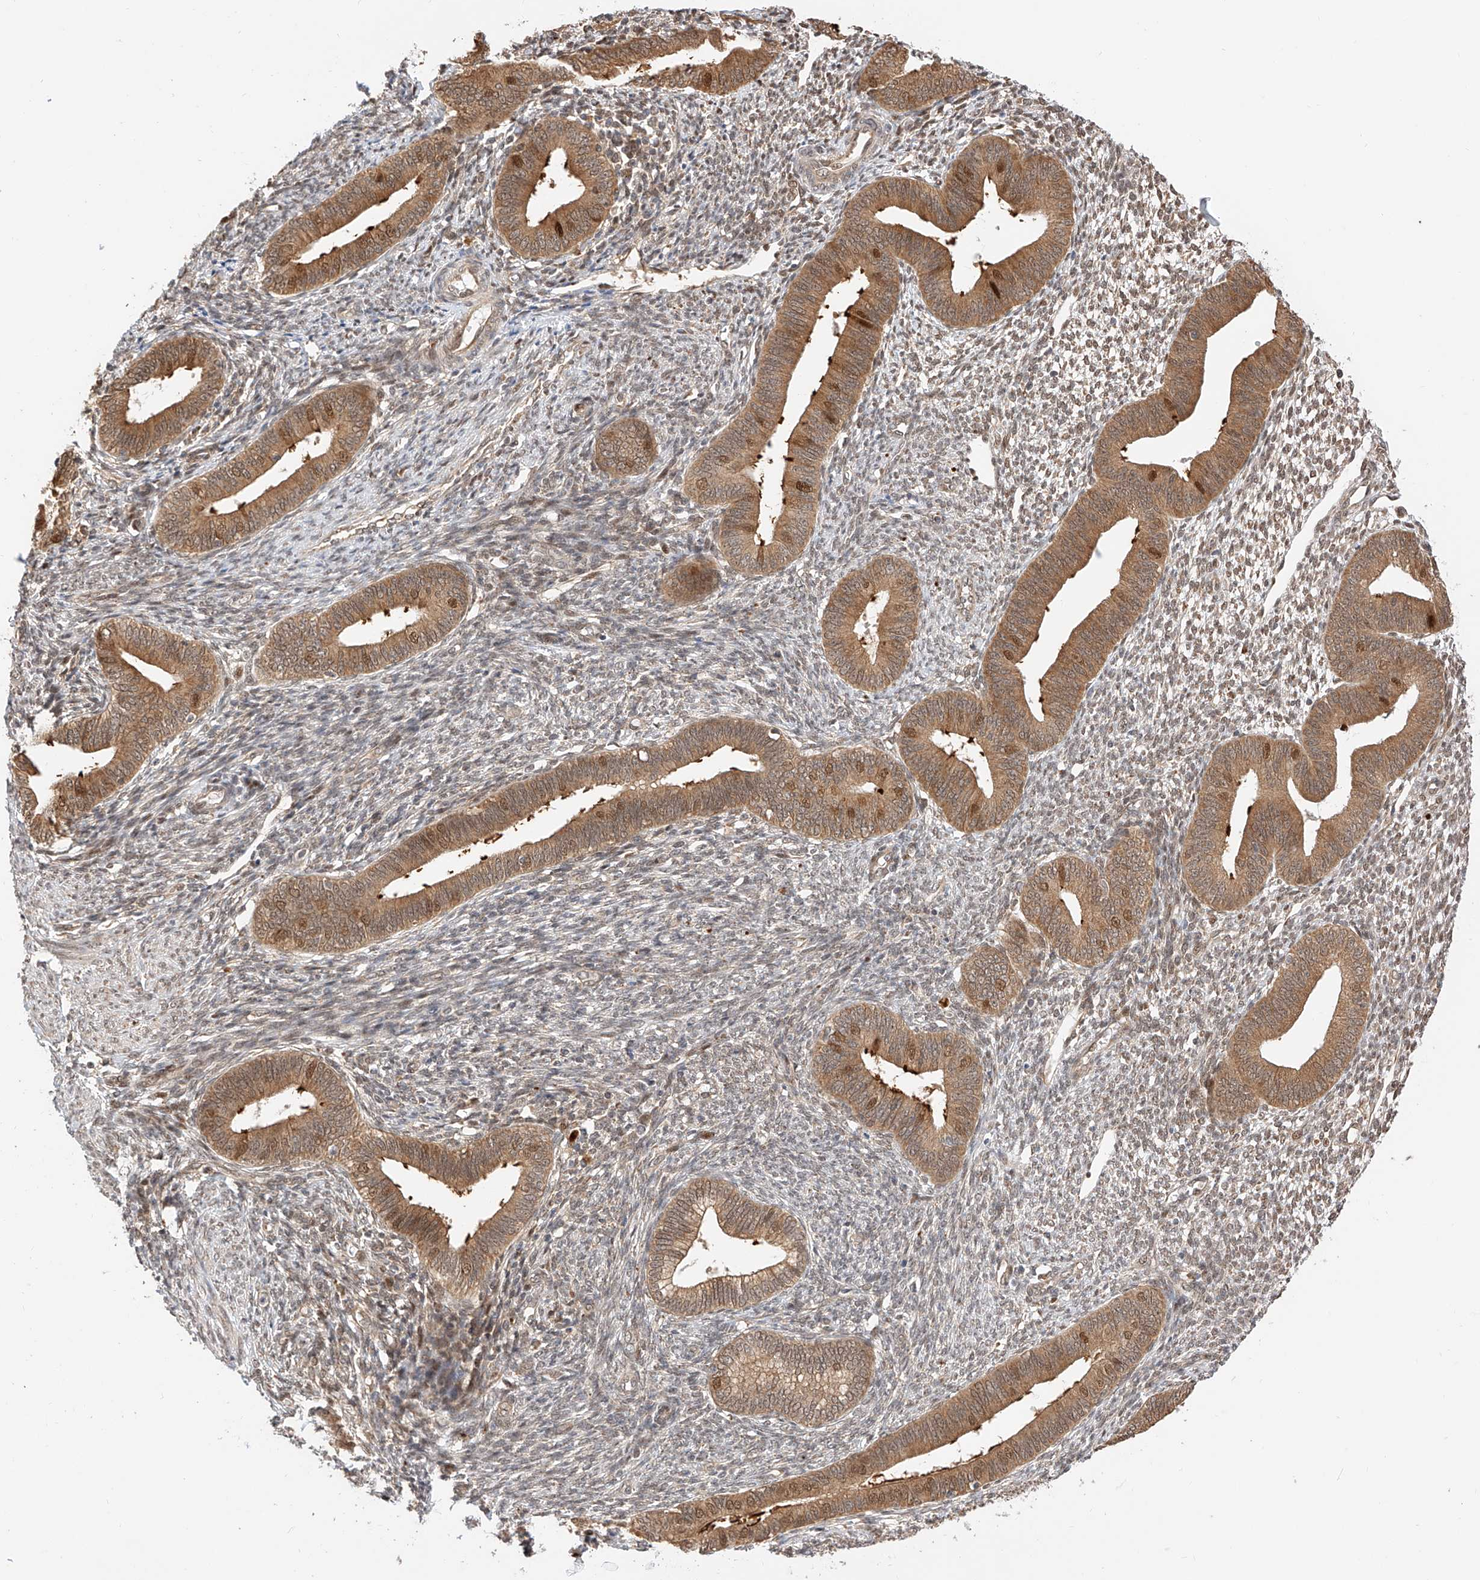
{"staining": {"intensity": "moderate", "quantity": "25%-75%", "location": "cytoplasmic/membranous,nuclear"}, "tissue": "endometrium", "cell_type": "Cells in endometrial stroma", "image_type": "normal", "snomed": [{"axis": "morphology", "description": "Normal tissue, NOS"}, {"axis": "topography", "description": "Endometrium"}], "caption": "Protein staining of normal endometrium displays moderate cytoplasmic/membranous,nuclear positivity in about 25%-75% of cells in endometrial stroma.", "gene": "EIF4H", "patient": {"sex": "female", "age": 46}}